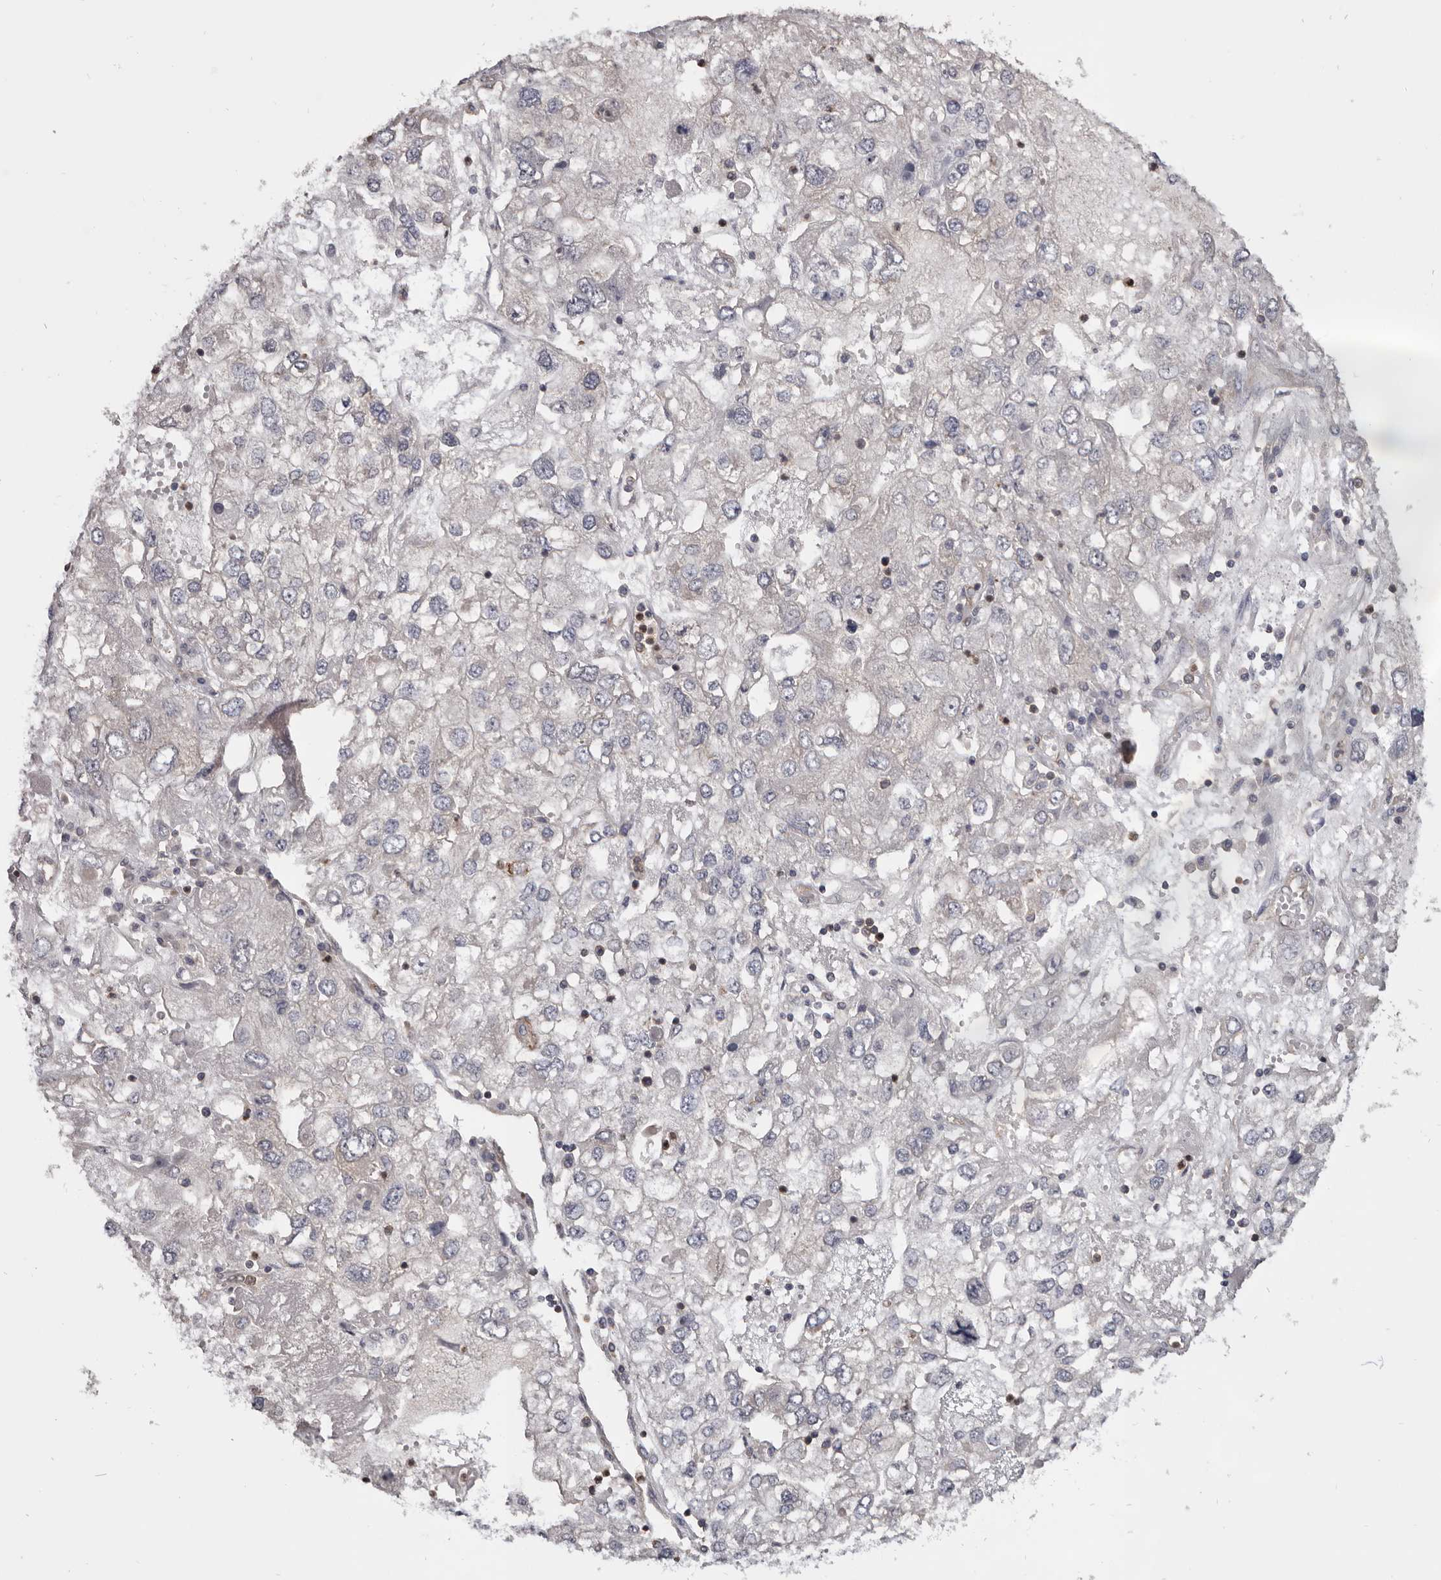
{"staining": {"intensity": "negative", "quantity": "none", "location": "none"}, "tissue": "endometrial cancer", "cell_type": "Tumor cells", "image_type": "cancer", "snomed": [{"axis": "morphology", "description": "Adenocarcinoma, NOS"}, {"axis": "topography", "description": "Endometrium"}], "caption": "A histopathology image of human adenocarcinoma (endometrial) is negative for staining in tumor cells.", "gene": "CBL", "patient": {"sex": "female", "age": 49}}